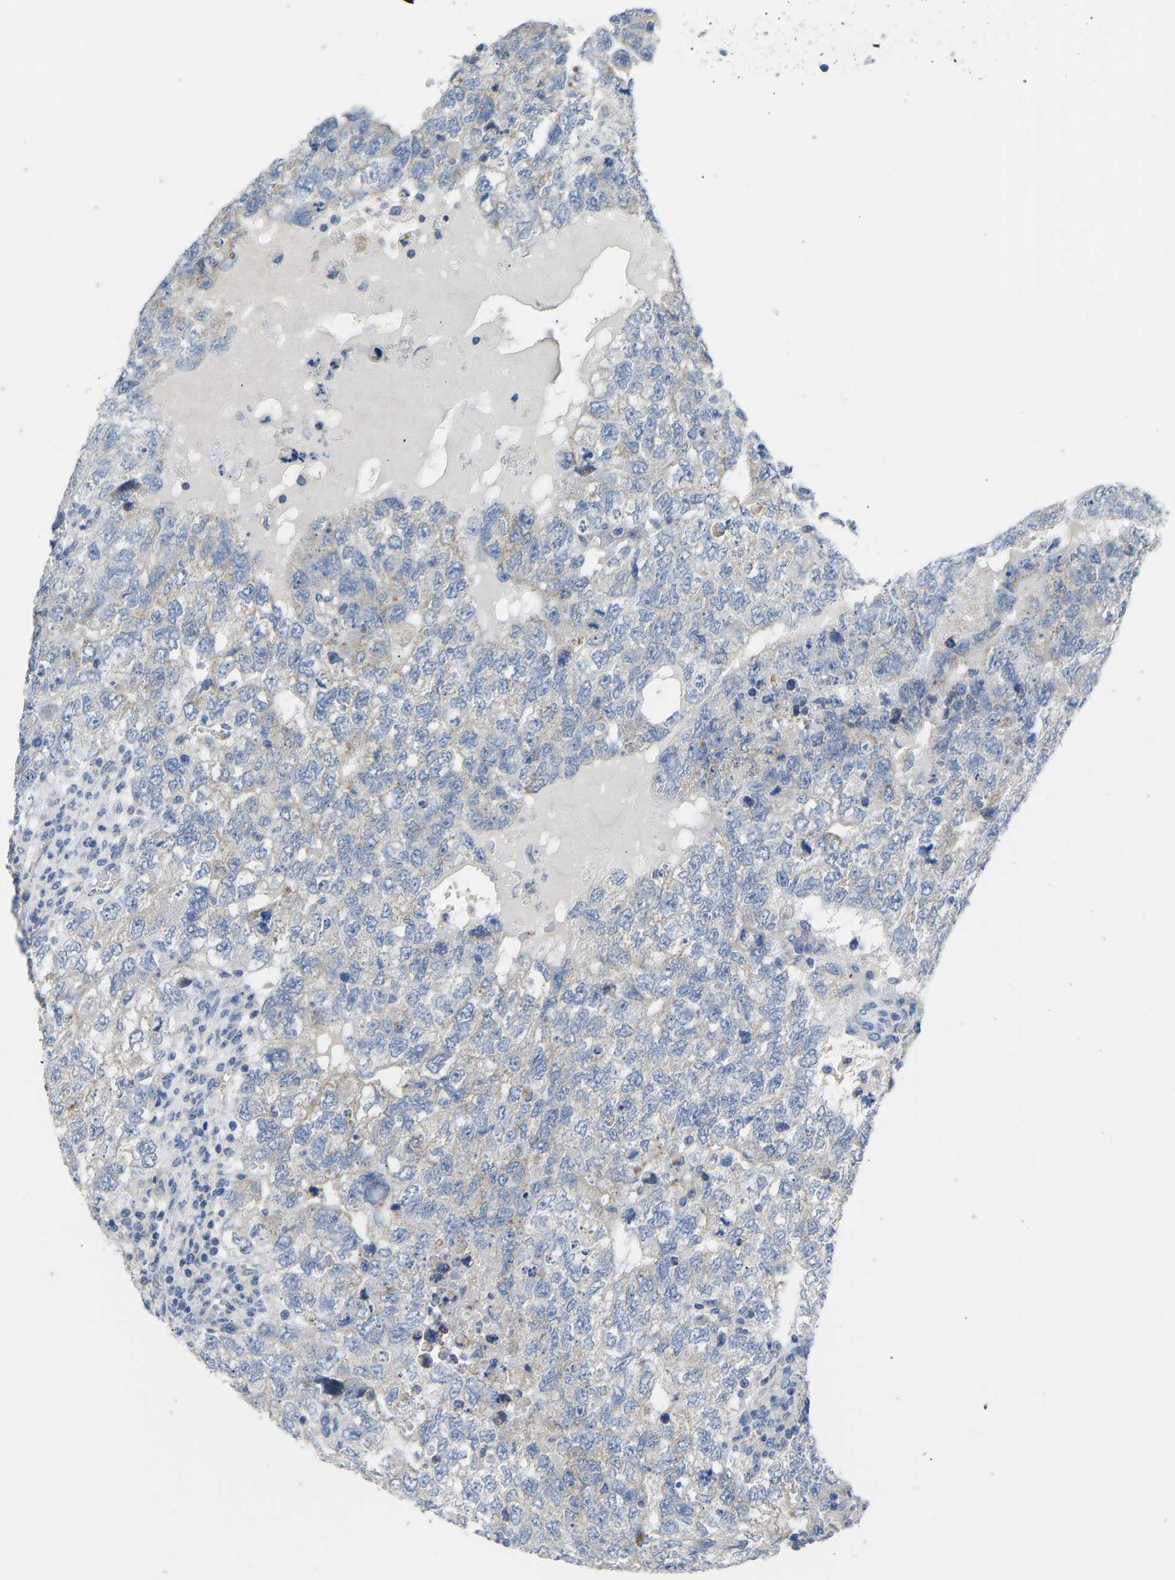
{"staining": {"intensity": "weak", "quantity": "<25%", "location": "cytoplasmic/membranous"}, "tissue": "testis cancer", "cell_type": "Tumor cells", "image_type": "cancer", "snomed": [{"axis": "morphology", "description": "Carcinoma, Embryonal, NOS"}, {"axis": "topography", "description": "Testis"}], "caption": "There is no significant expression in tumor cells of testis cancer (embryonal carcinoma).", "gene": "OLIG2", "patient": {"sex": "male", "age": 36}}